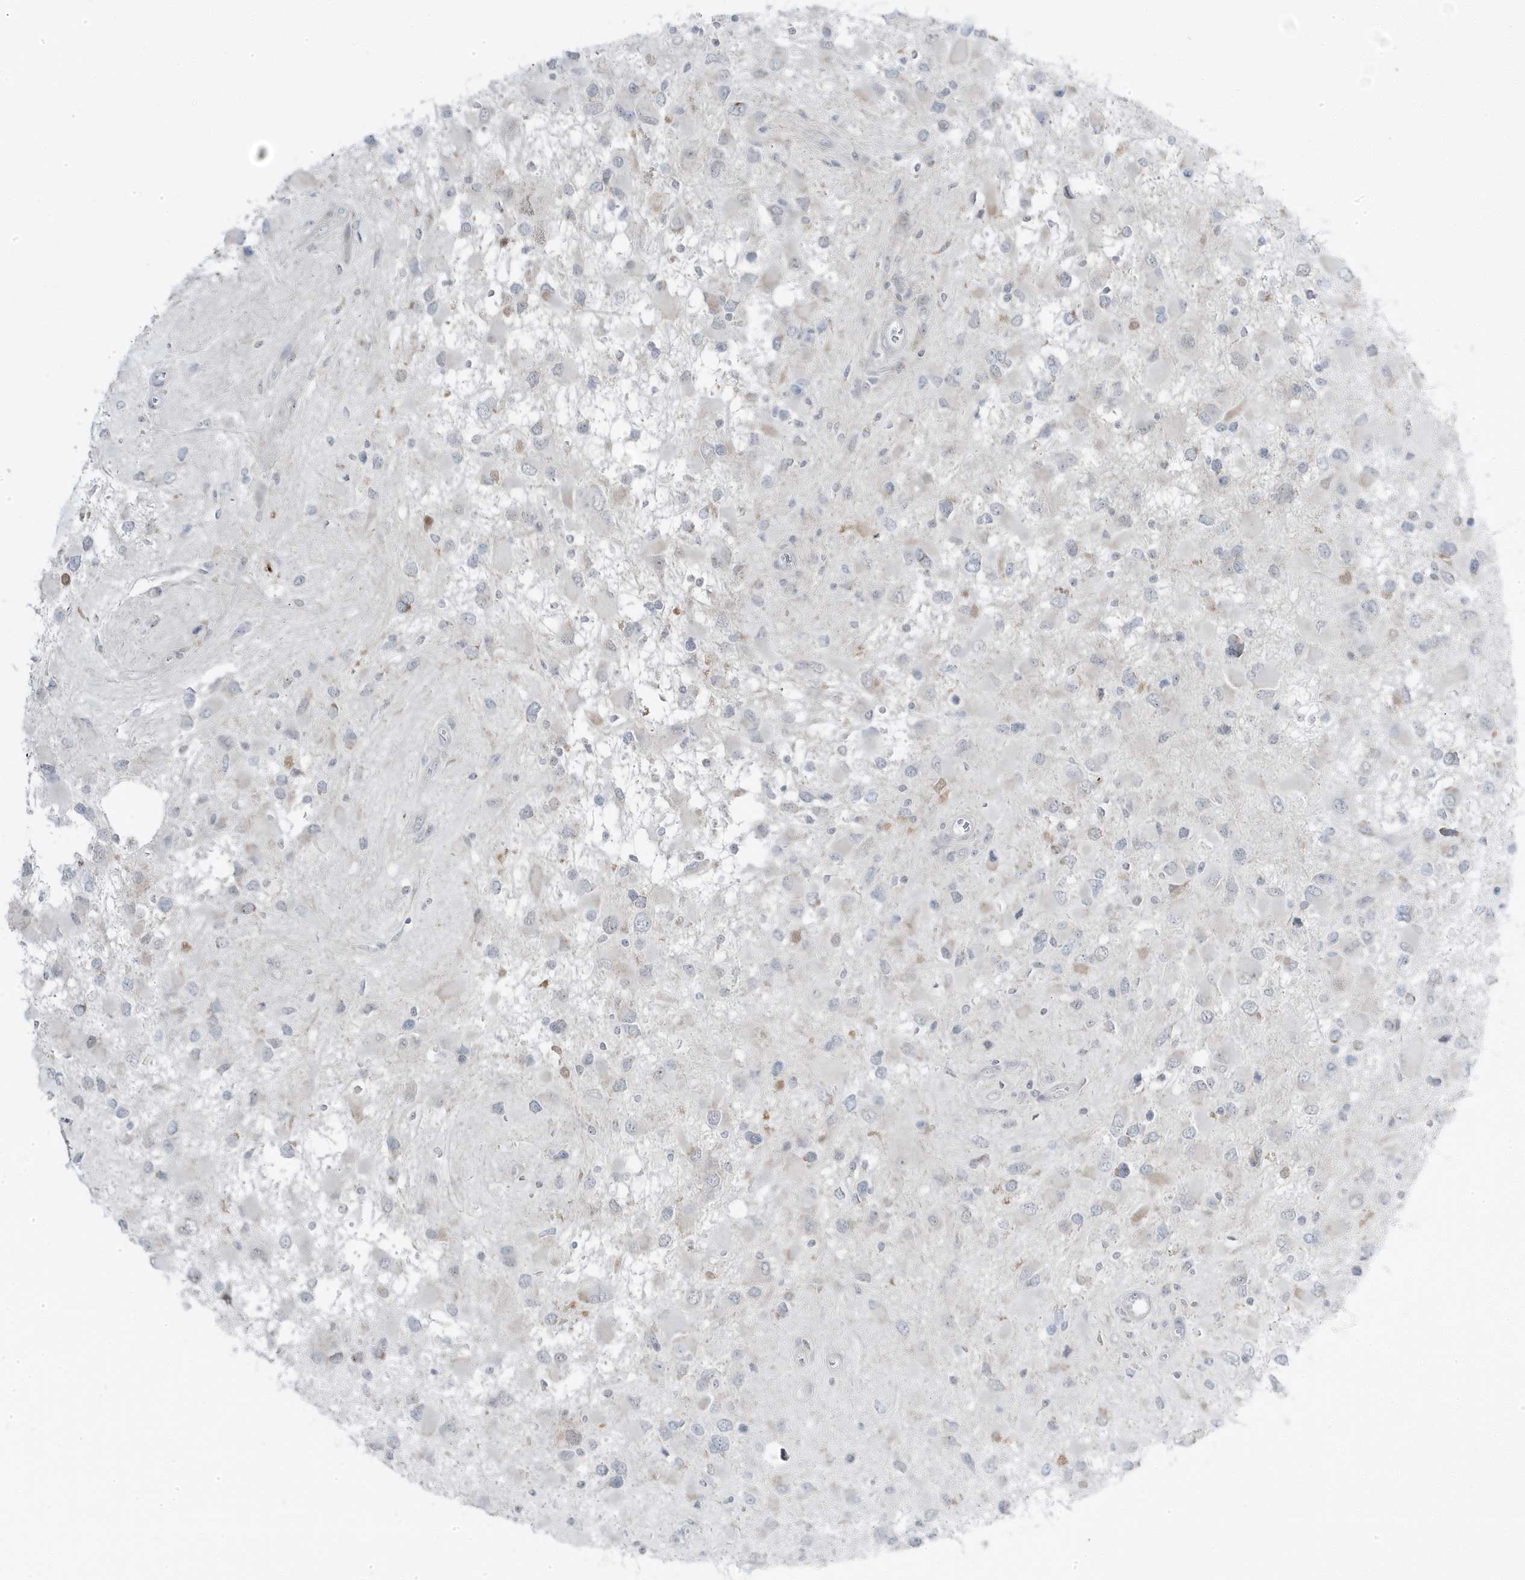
{"staining": {"intensity": "negative", "quantity": "none", "location": "none"}, "tissue": "glioma", "cell_type": "Tumor cells", "image_type": "cancer", "snomed": [{"axis": "morphology", "description": "Glioma, malignant, High grade"}, {"axis": "topography", "description": "Brain"}], "caption": "IHC photomicrograph of glioma stained for a protein (brown), which exhibits no positivity in tumor cells.", "gene": "TSEN15", "patient": {"sex": "male", "age": 53}}